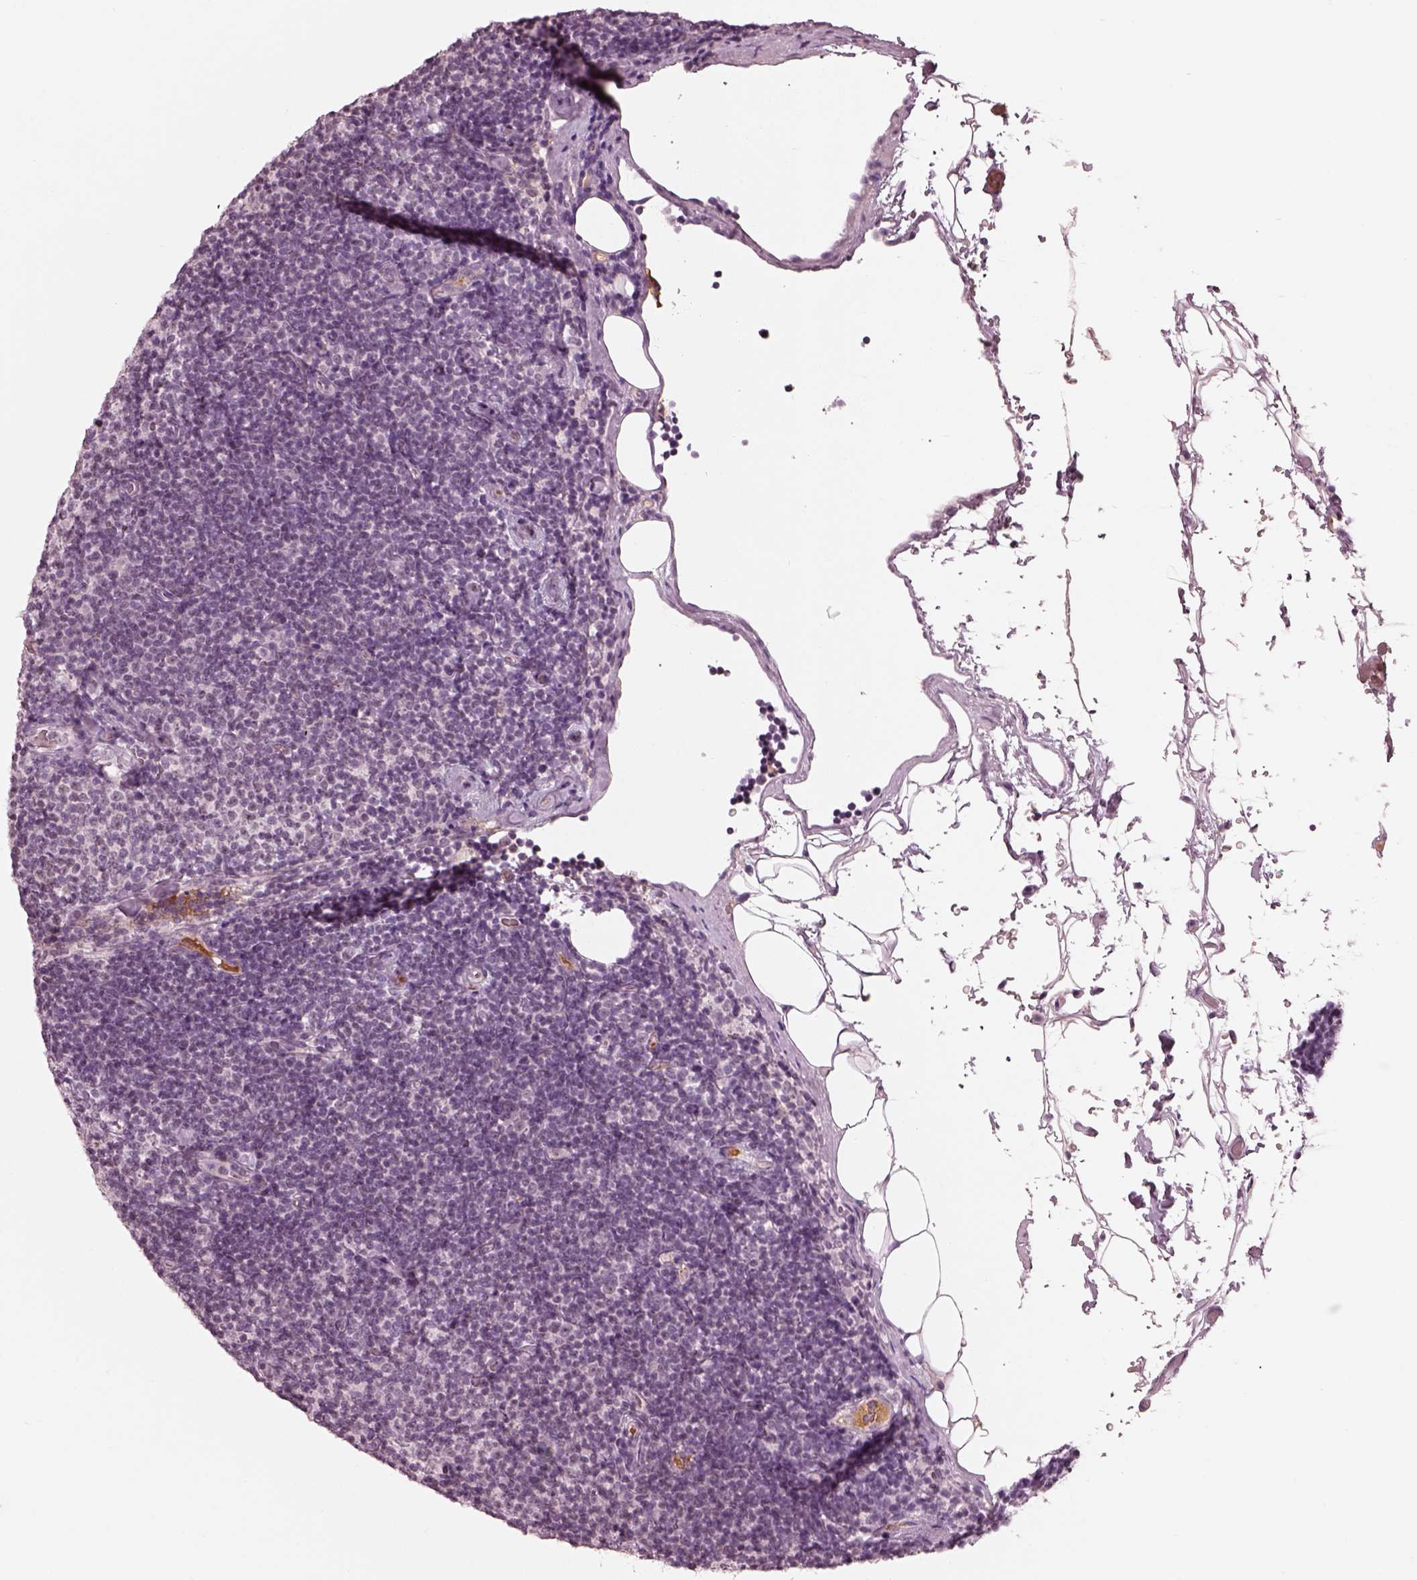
{"staining": {"intensity": "negative", "quantity": "none", "location": "none"}, "tissue": "lymphoma", "cell_type": "Tumor cells", "image_type": "cancer", "snomed": [{"axis": "morphology", "description": "Malignant lymphoma, non-Hodgkin's type, Low grade"}, {"axis": "topography", "description": "Lymph node"}], "caption": "Immunohistochemistry (IHC) photomicrograph of neoplastic tissue: malignant lymphoma, non-Hodgkin's type (low-grade) stained with DAB exhibits no significant protein expression in tumor cells. (DAB immunohistochemistry, high magnification).", "gene": "KCNA2", "patient": {"sex": "male", "age": 81}}